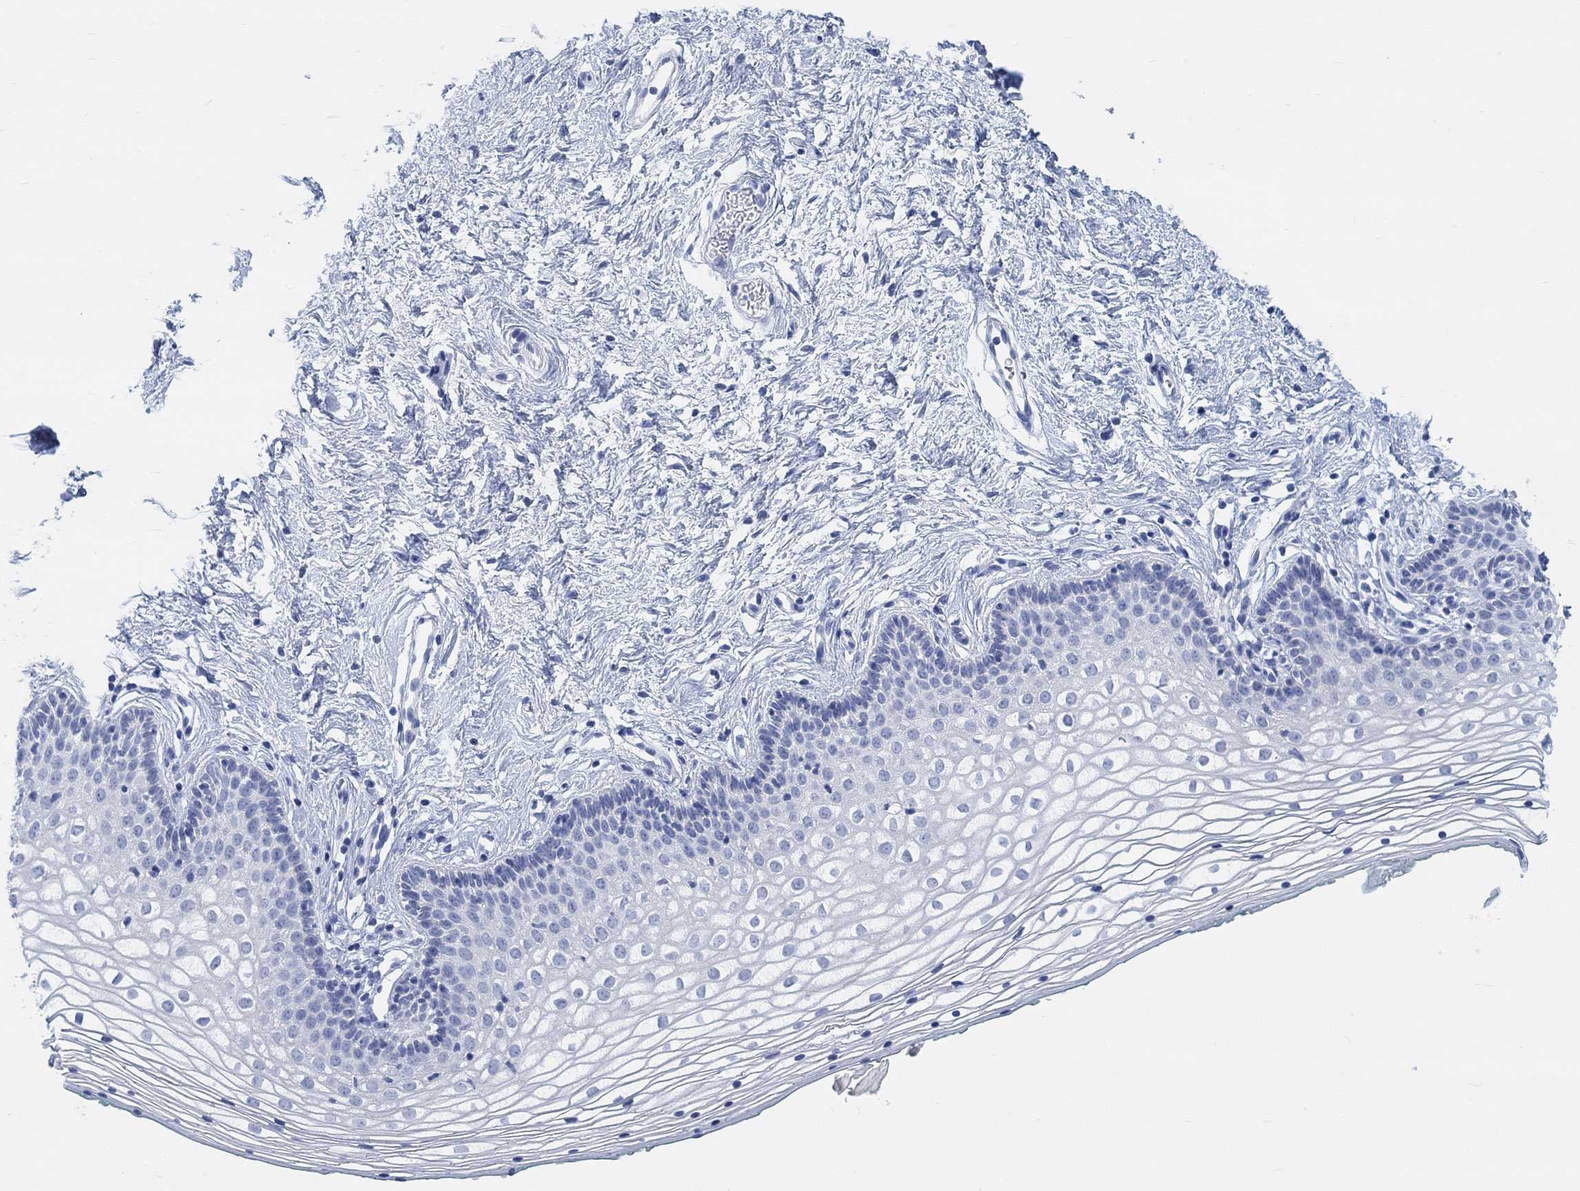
{"staining": {"intensity": "negative", "quantity": "none", "location": "none"}, "tissue": "vagina", "cell_type": "Squamous epithelial cells", "image_type": "normal", "snomed": [{"axis": "morphology", "description": "Normal tissue, NOS"}, {"axis": "topography", "description": "Vagina"}], "caption": "A high-resolution photomicrograph shows IHC staining of normal vagina, which demonstrates no significant positivity in squamous epithelial cells.", "gene": "ENO4", "patient": {"sex": "female", "age": 36}}